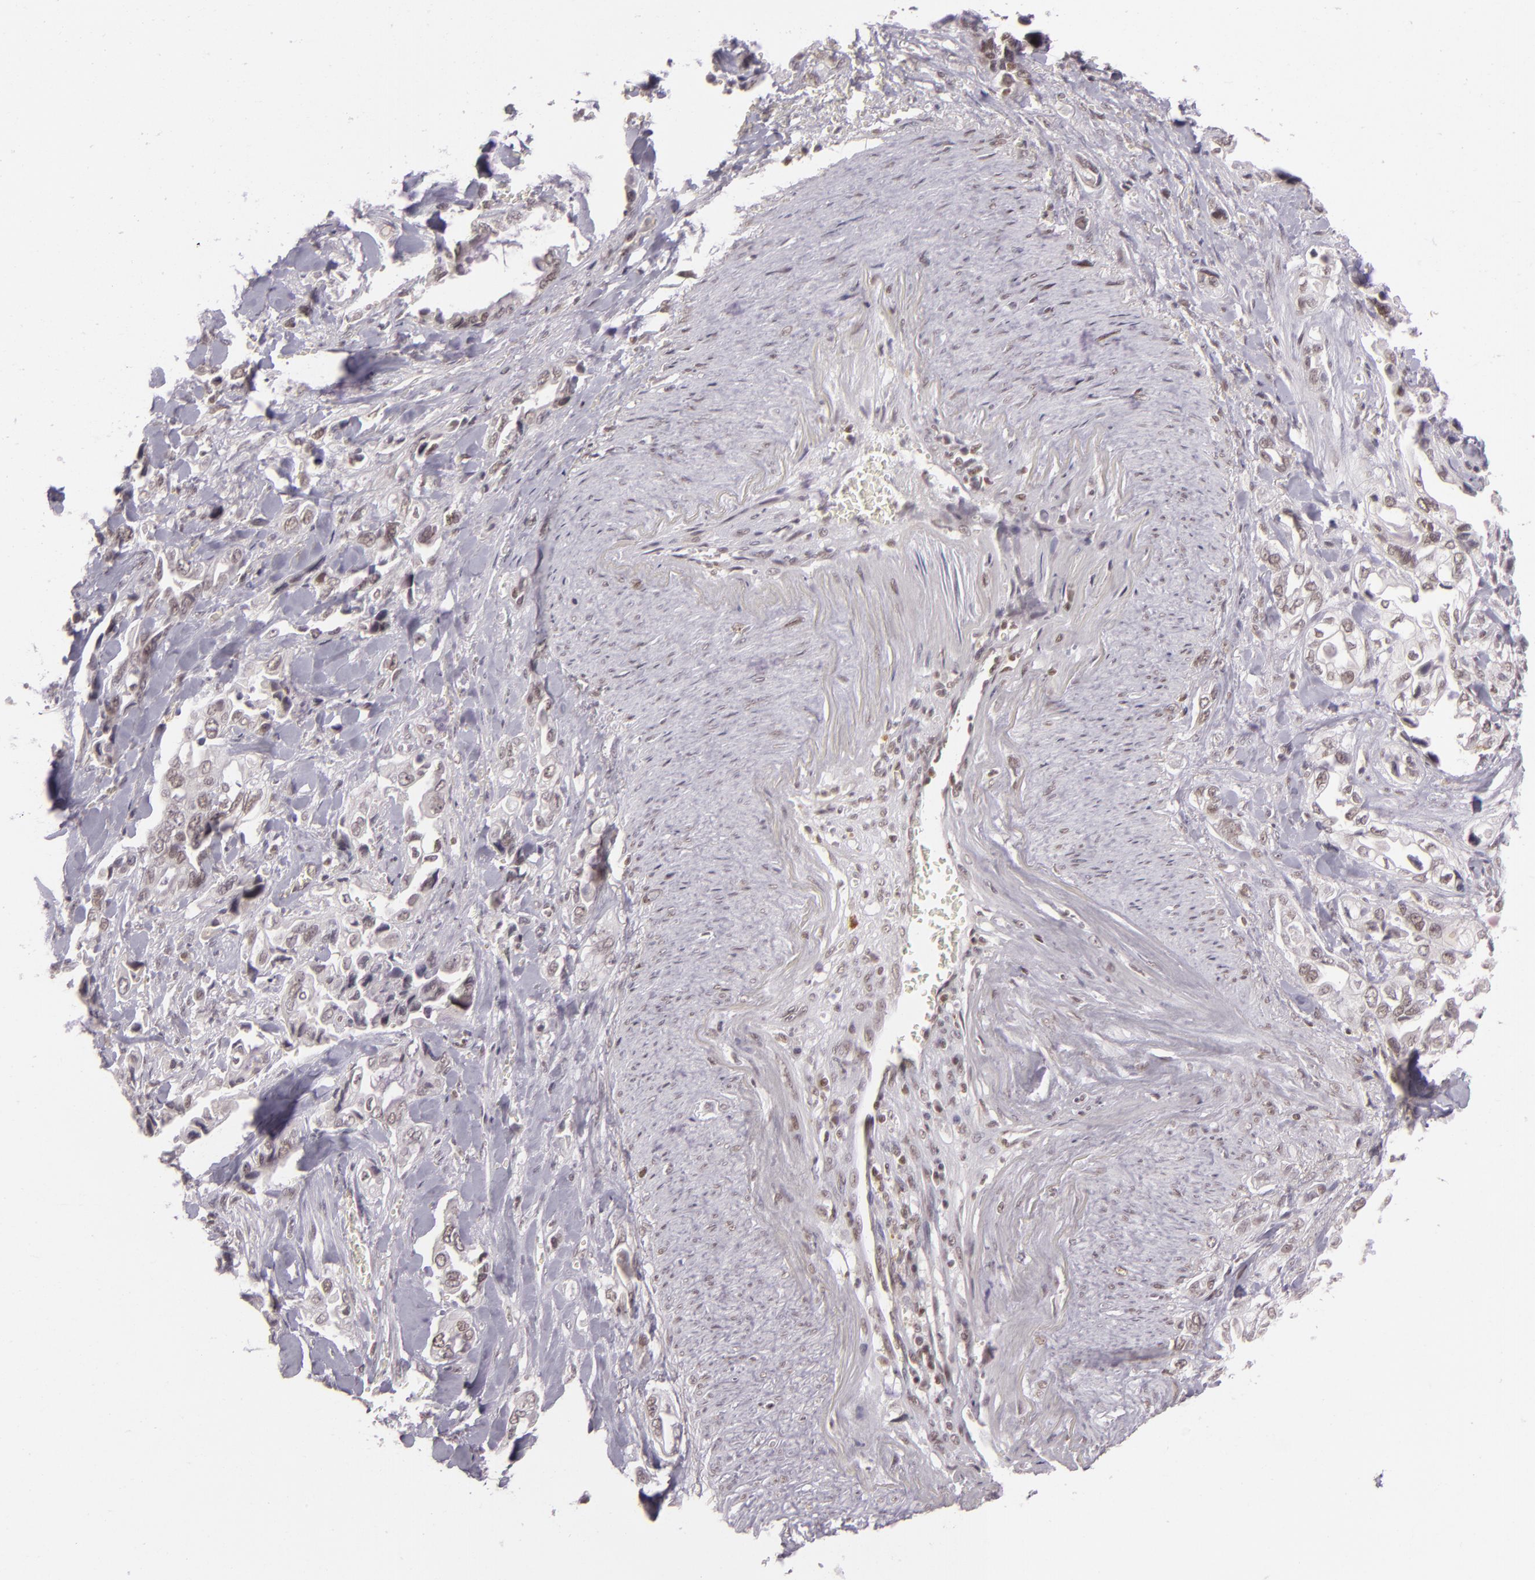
{"staining": {"intensity": "weak", "quantity": ">75%", "location": "nuclear"}, "tissue": "pancreatic cancer", "cell_type": "Tumor cells", "image_type": "cancer", "snomed": [{"axis": "morphology", "description": "Adenocarcinoma, NOS"}, {"axis": "topography", "description": "Pancreas"}], "caption": "Approximately >75% of tumor cells in adenocarcinoma (pancreatic) show weak nuclear protein positivity as visualized by brown immunohistochemical staining.", "gene": "ZFX", "patient": {"sex": "male", "age": 69}}